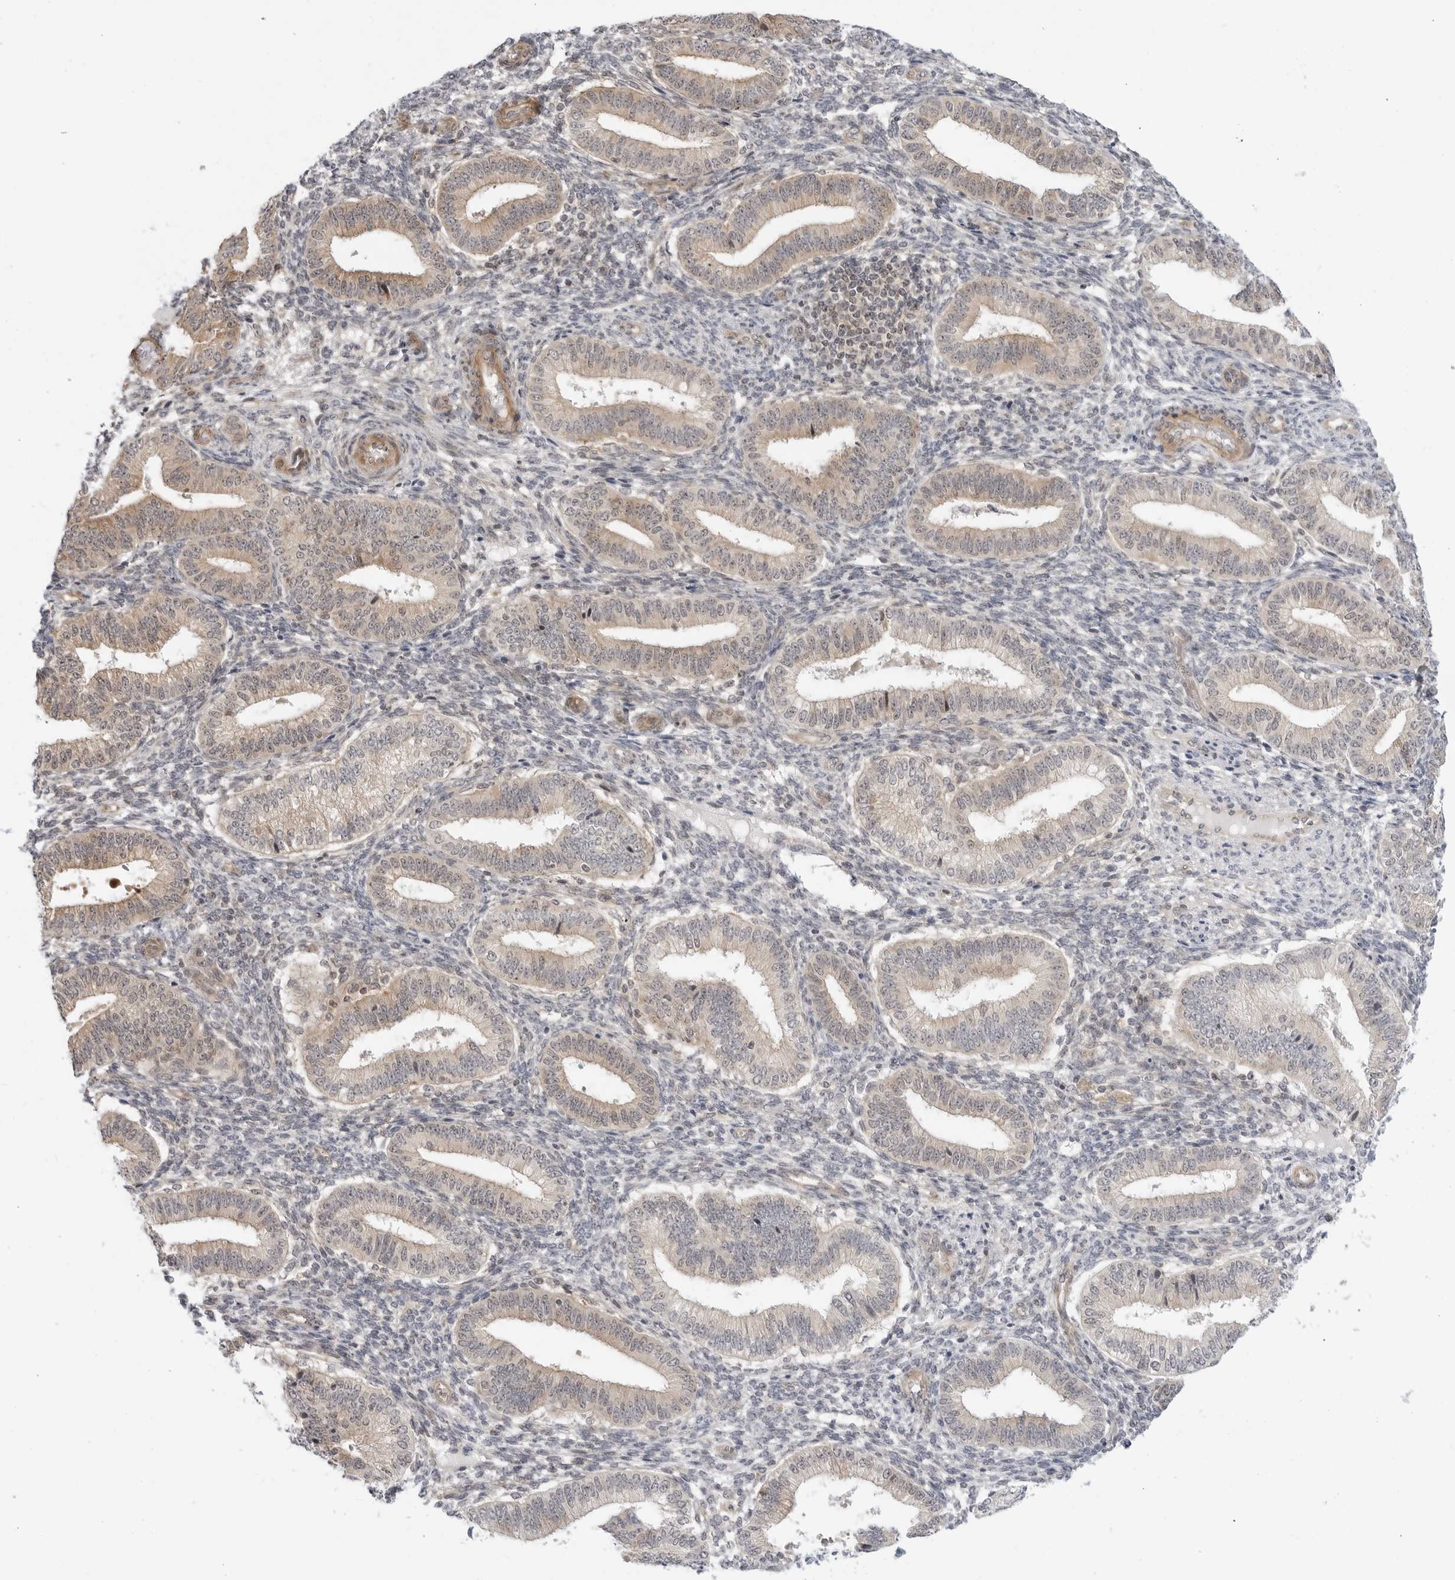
{"staining": {"intensity": "negative", "quantity": "none", "location": "none"}, "tissue": "endometrium", "cell_type": "Cells in endometrial stroma", "image_type": "normal", "snomed": [{"axis": "morphology", "description": "Normal tissue, NOS"}, {"axis": "topography", "description": "Endometrium"}], "caption": "Cells in endometrial stroma are negative for brown protein staining in benign endometrium. (DAB (3,3'-diaminobenzidine) immunohistochemistry (IHC), high magnification).", "gene": "STXBP3", "patient": {"sex": "female", "age": 39}}